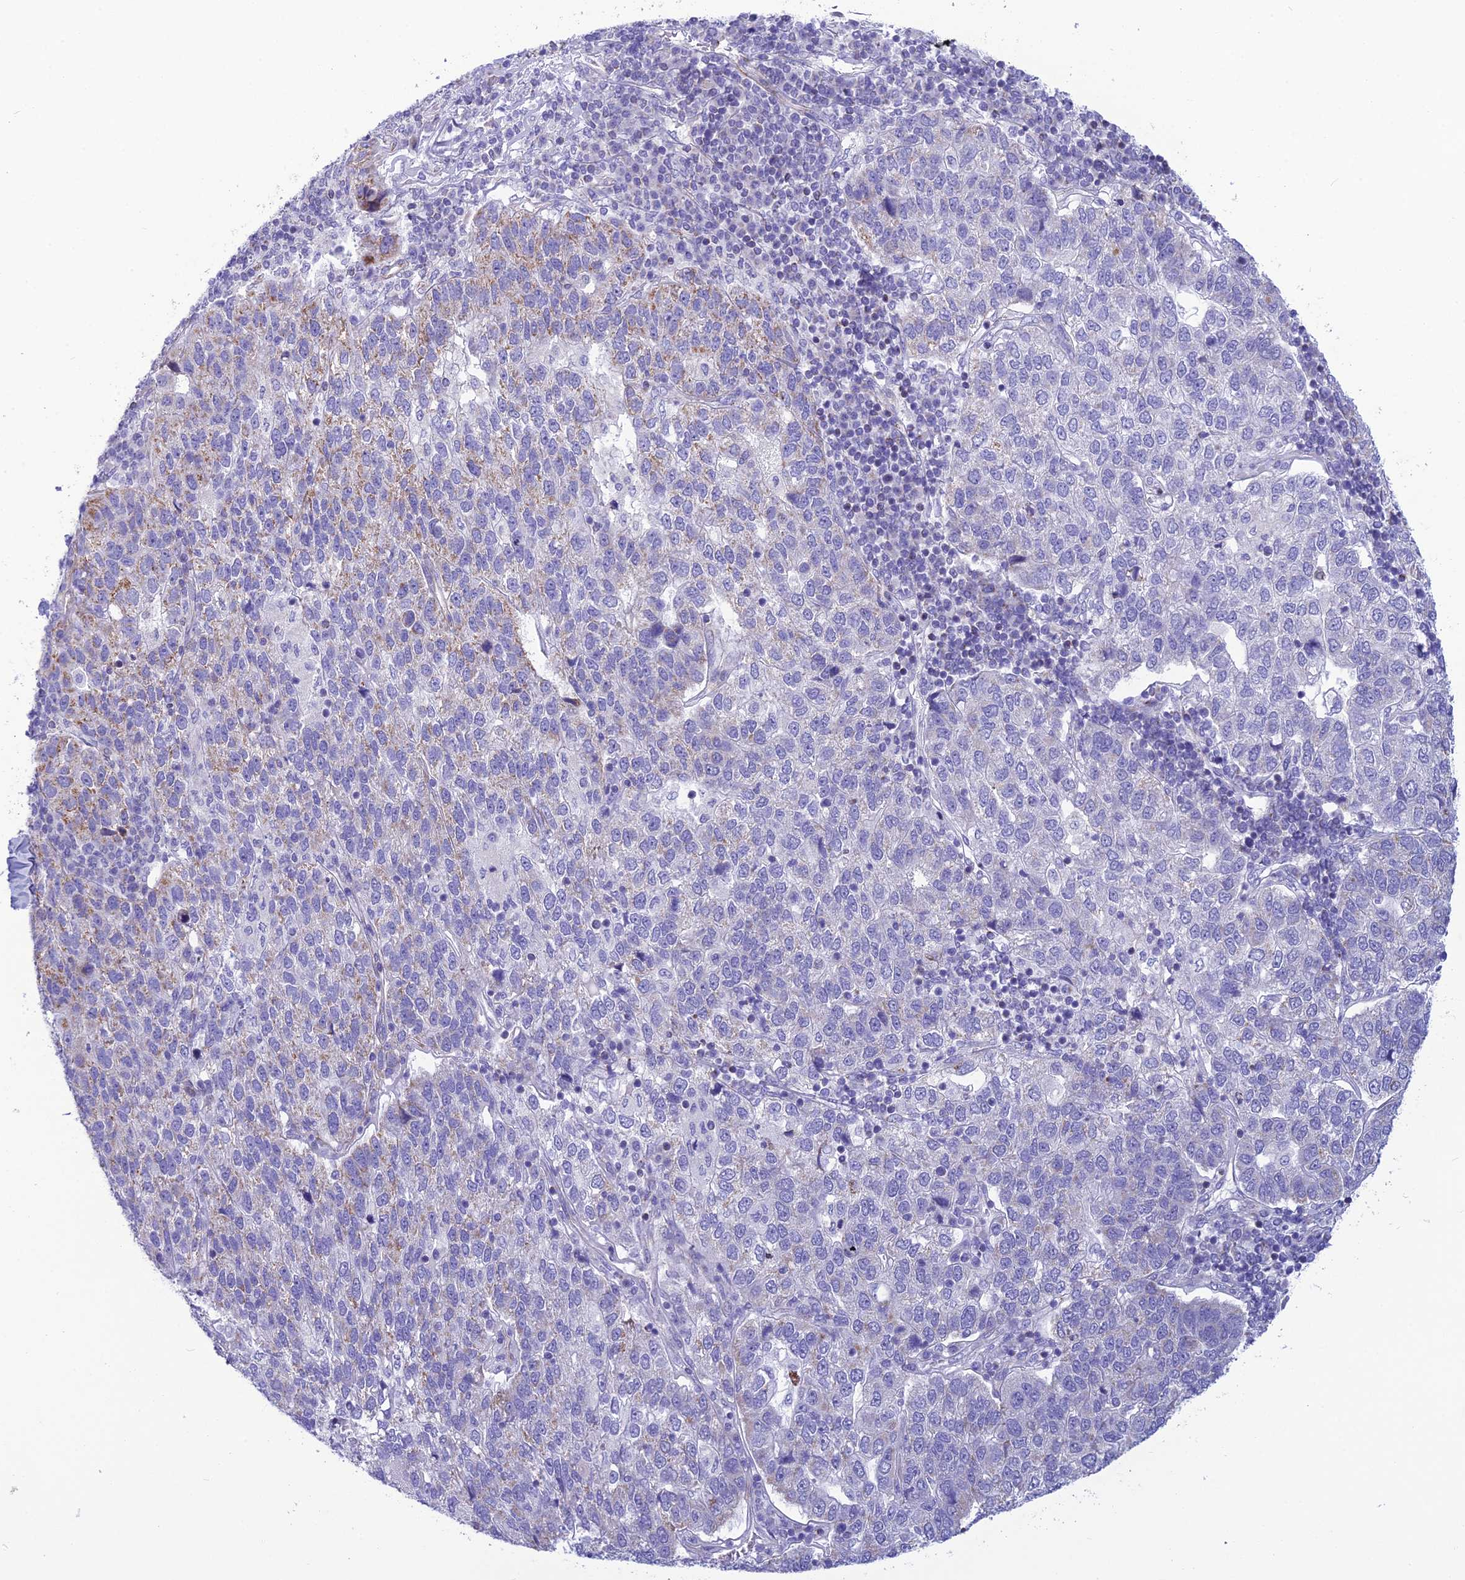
{"staining": {"intensity": "moderate", "quantity": "<25%", "location": "cytoplasmic/membranous"}, "tissue": "pancreatic cancer", "cell_type": "Tumor cells", "image_type": "cancer", "snomed": [{"axis": "morphology", "description": "Adenocarcinoma, NOS"}, {"axis": "topography", "description": "Pancreas"}], "caption": "Protein positivity by immunohistochemistry (IHC) demonstrates moderate cytoplasmic/membranous expression in about <25% of tumor cells in pancreatic cancer (adenocarcinoma).", "gene": "POMGNT1", "patient": {"sex": "female", "age": 61}}